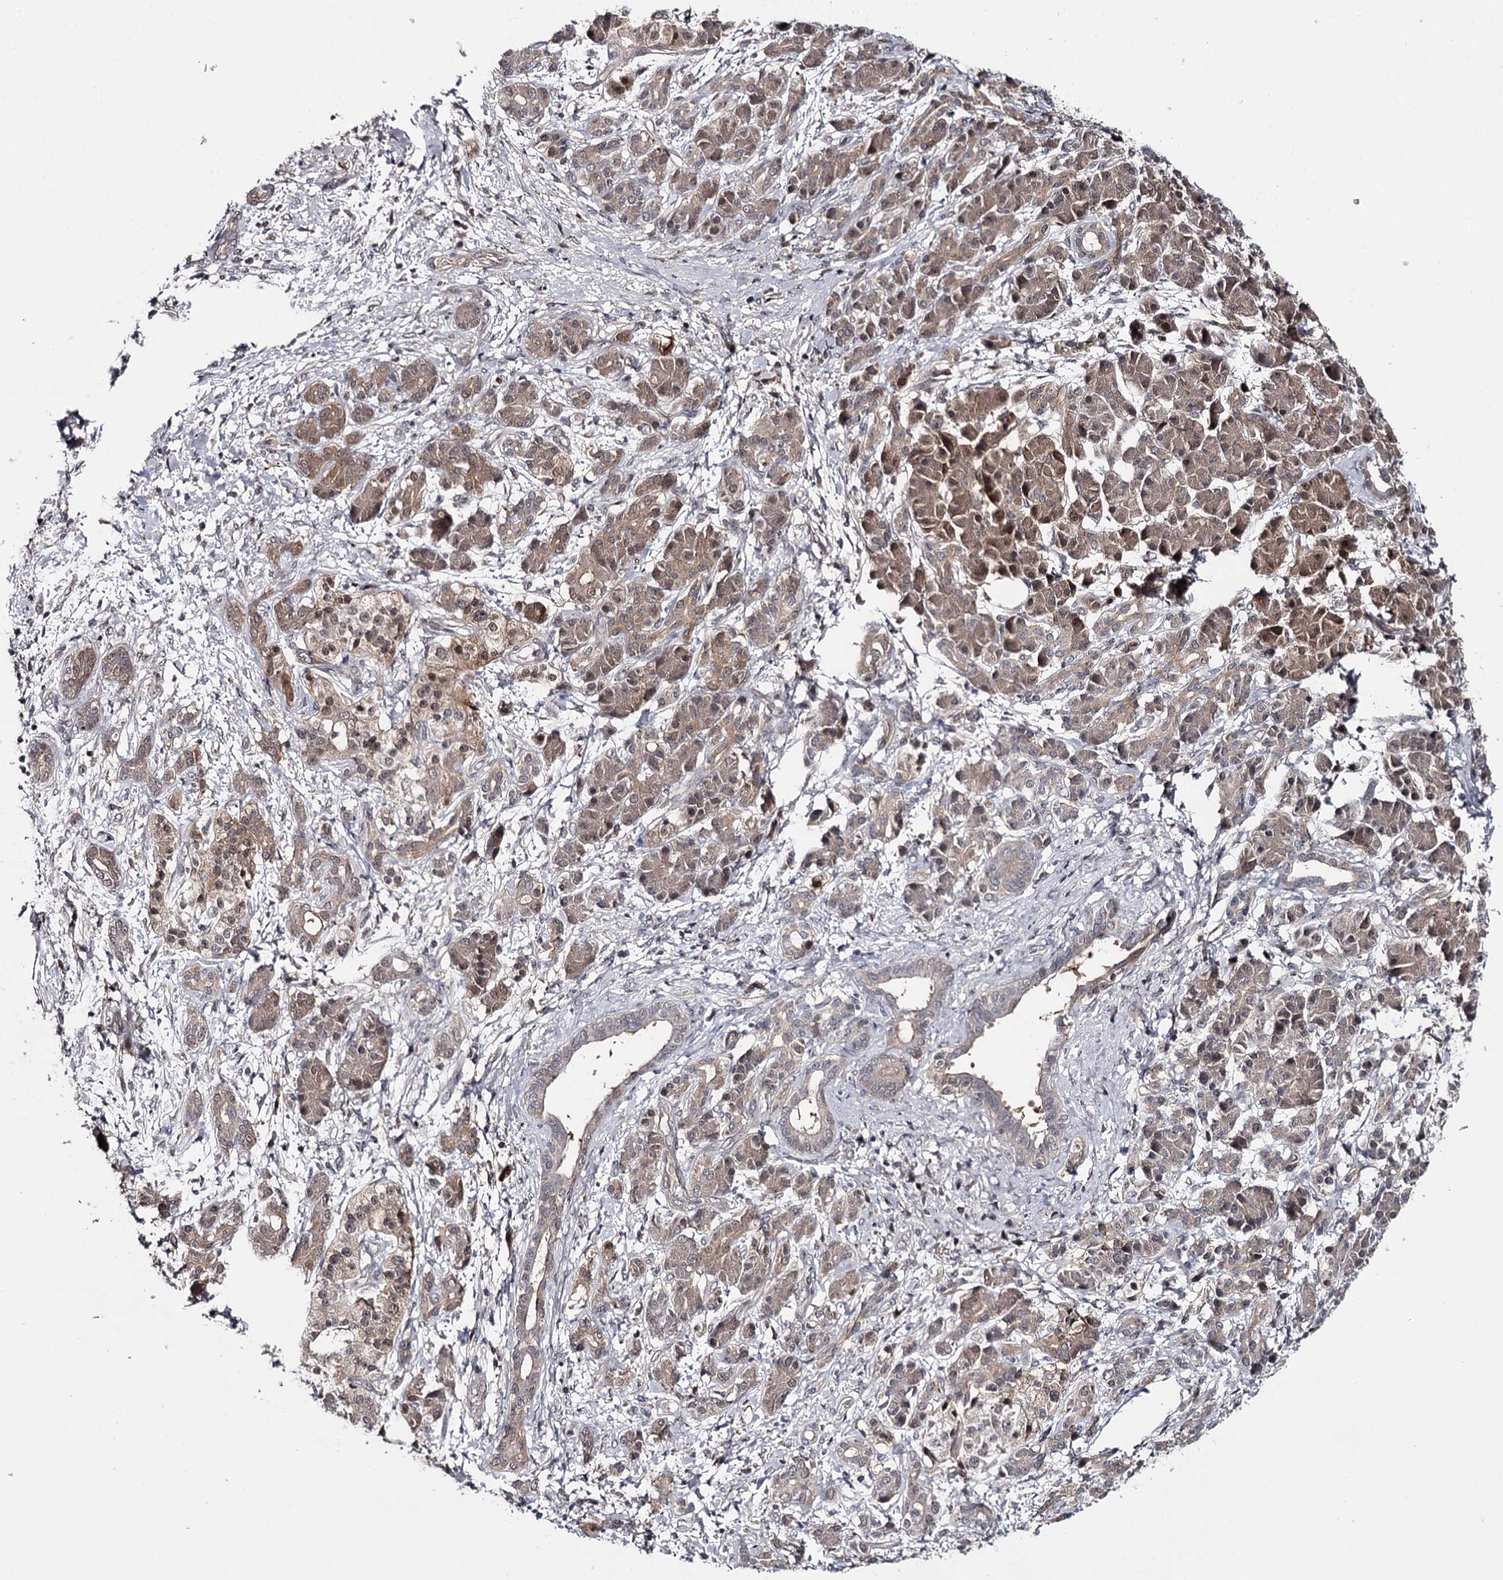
{"staining": {"intensity": "weak", "quantity": "<25%", "location": "cytoplasmic/membranous"}, "tissue": "pancreatic cancer", "cell_type": "Tumor cells", "image_type": "cancer", "snomed": [{"axis": "morphology", "description": "Adenocarcinoma, NOS"}, {"axis": "topography", "description": "Pancreas"}], "caption": "Tumor cells show no significant staining in pancreatic cancer.", "gene": "GTSF1", "patient": {"sex": "female", "age": 55}}